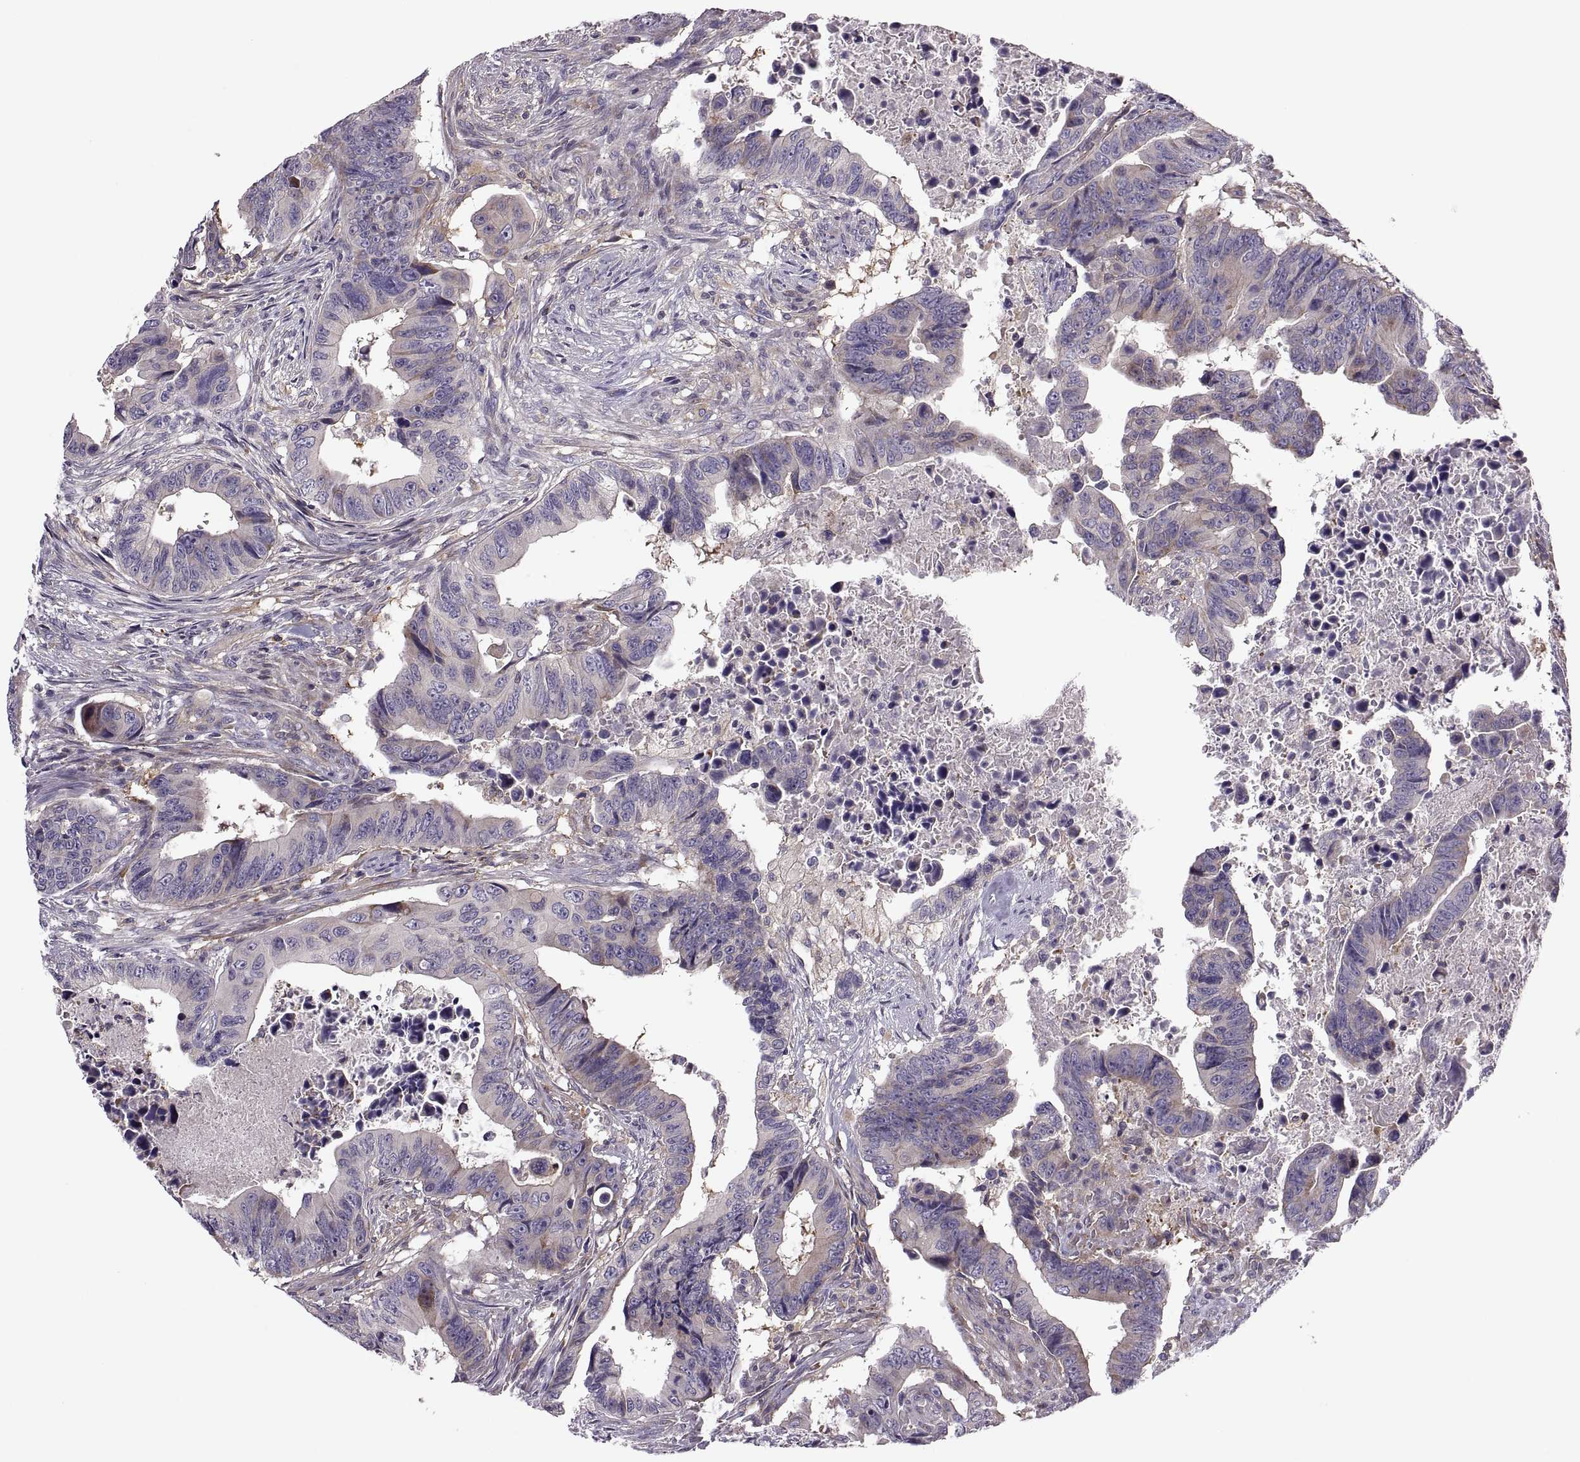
{"staining": {"intensity": "weak", "quantity": "25%-75%", "location": "cytoplasmic/membranous"}, "tissue": "colorectal cancer", "cell_type": "Tumor cells", "image_type": "cancer", "snomed": [{"axis": "morphology", "description": "Adenocarcinoma, NOS"}, {"axis": "topography", "description": "Colon"}], "caption": "Immunohistochemical staining of colorectal cancer (adenocarcinoma) demonstrates low levels of weak cytoplasmic/membranous protein positivity in about 25%-75% of tumor cells.", "gene": "SPATA32", "patient": {"sex": "female", "age": 87}}